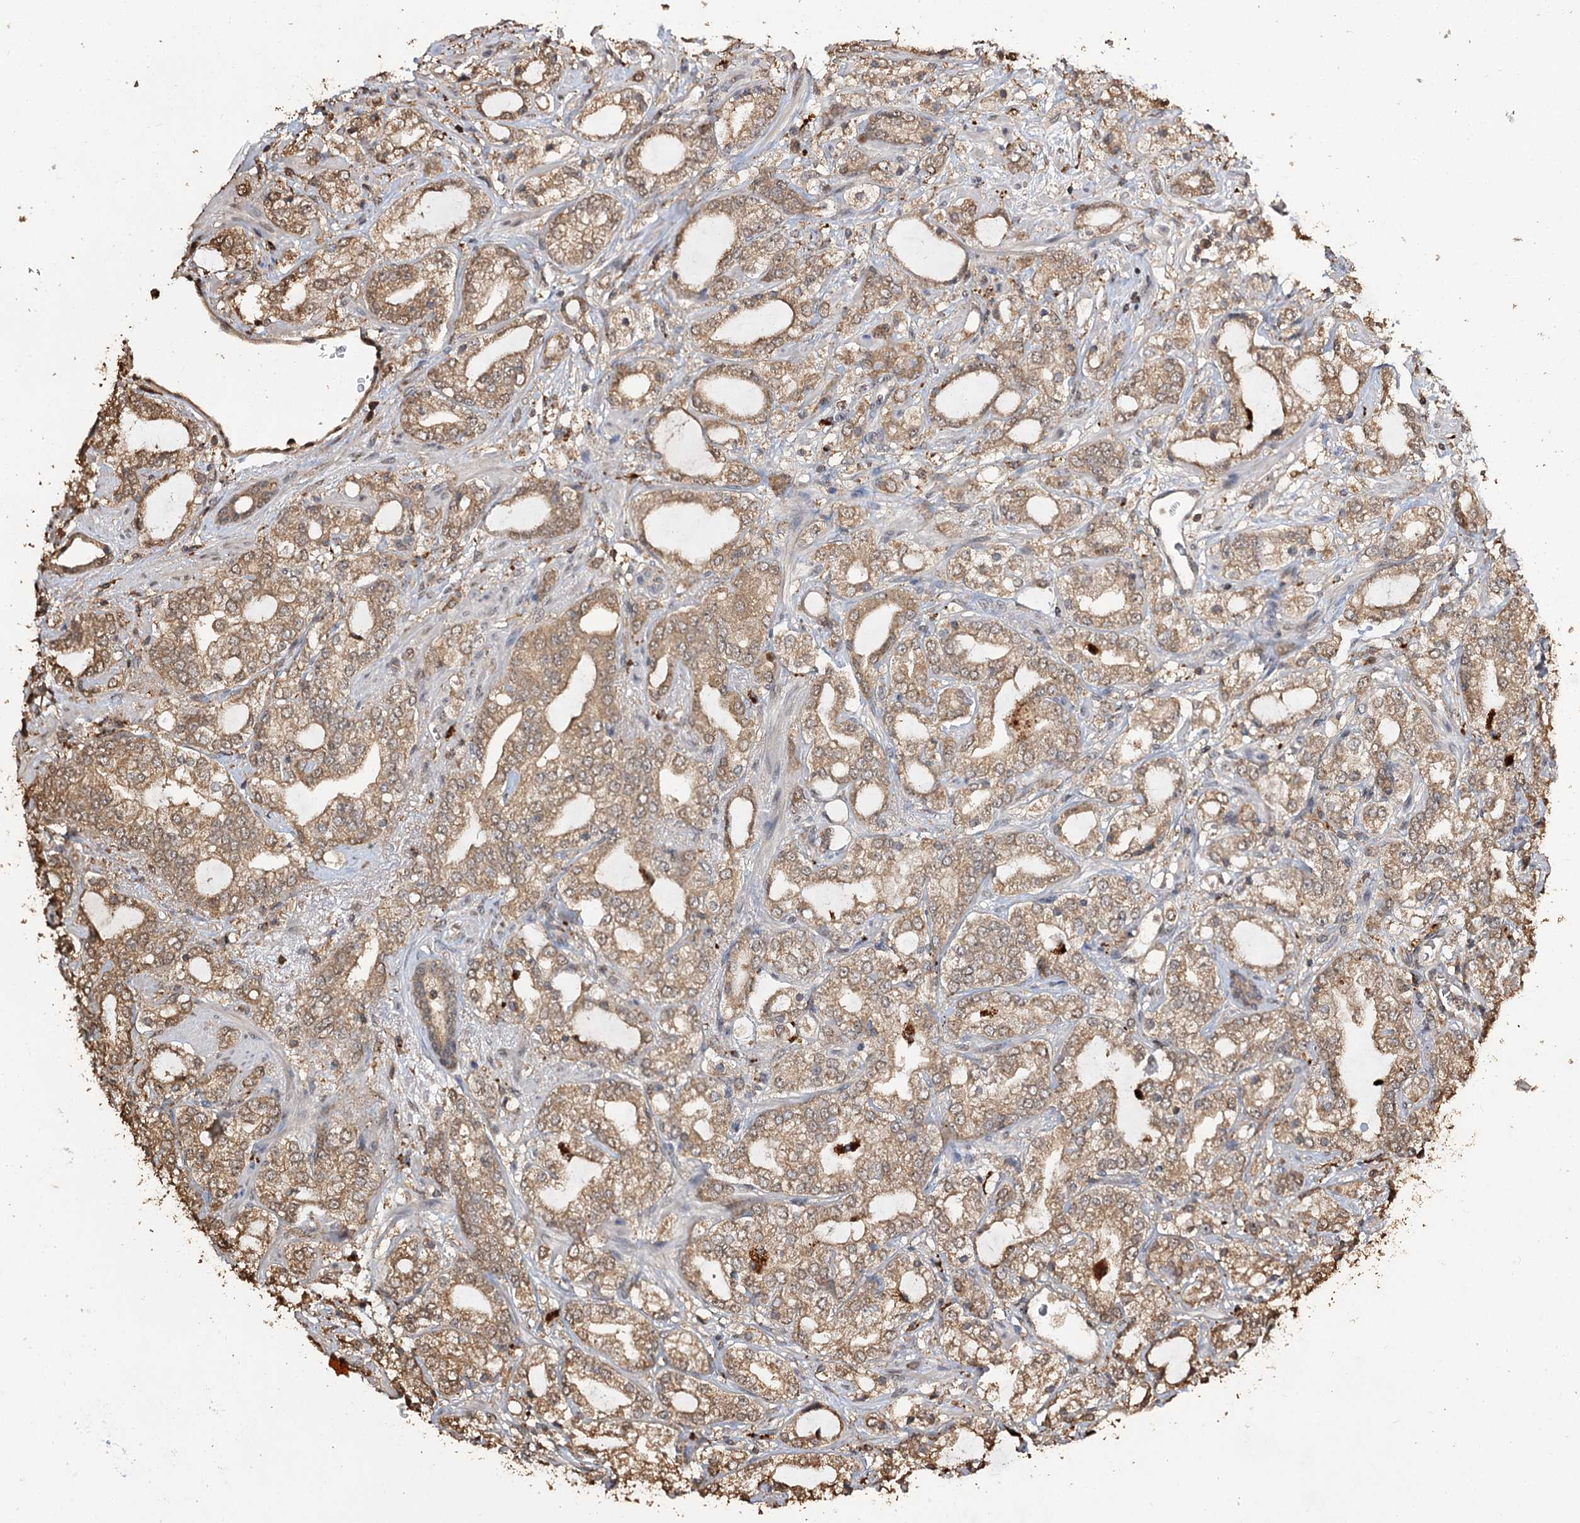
{"staining": {"intensity": "moderate", "quantity": ">75%", "location": "cytoplasmic/membranous"}, "tissue": "prostate cancer", "cell_type": "Tumor cells", "image_type": "cancer", "snomed": [{"axis": "morphology", "description": "Adenocarcinoma, High grade"}, {"axis": "topography", "description": "Prostate"}], "caption": "Moderate cytoplasmic/membranous protein expression is appreciated in about >75% of tumor cells in prostate adenocarcinoma (high-grade). (brown staining indicates protein expression, while blue staining denotes nuclei).", "gene": "PLCH1", "patient": {"sex": "male", "age": 64}}